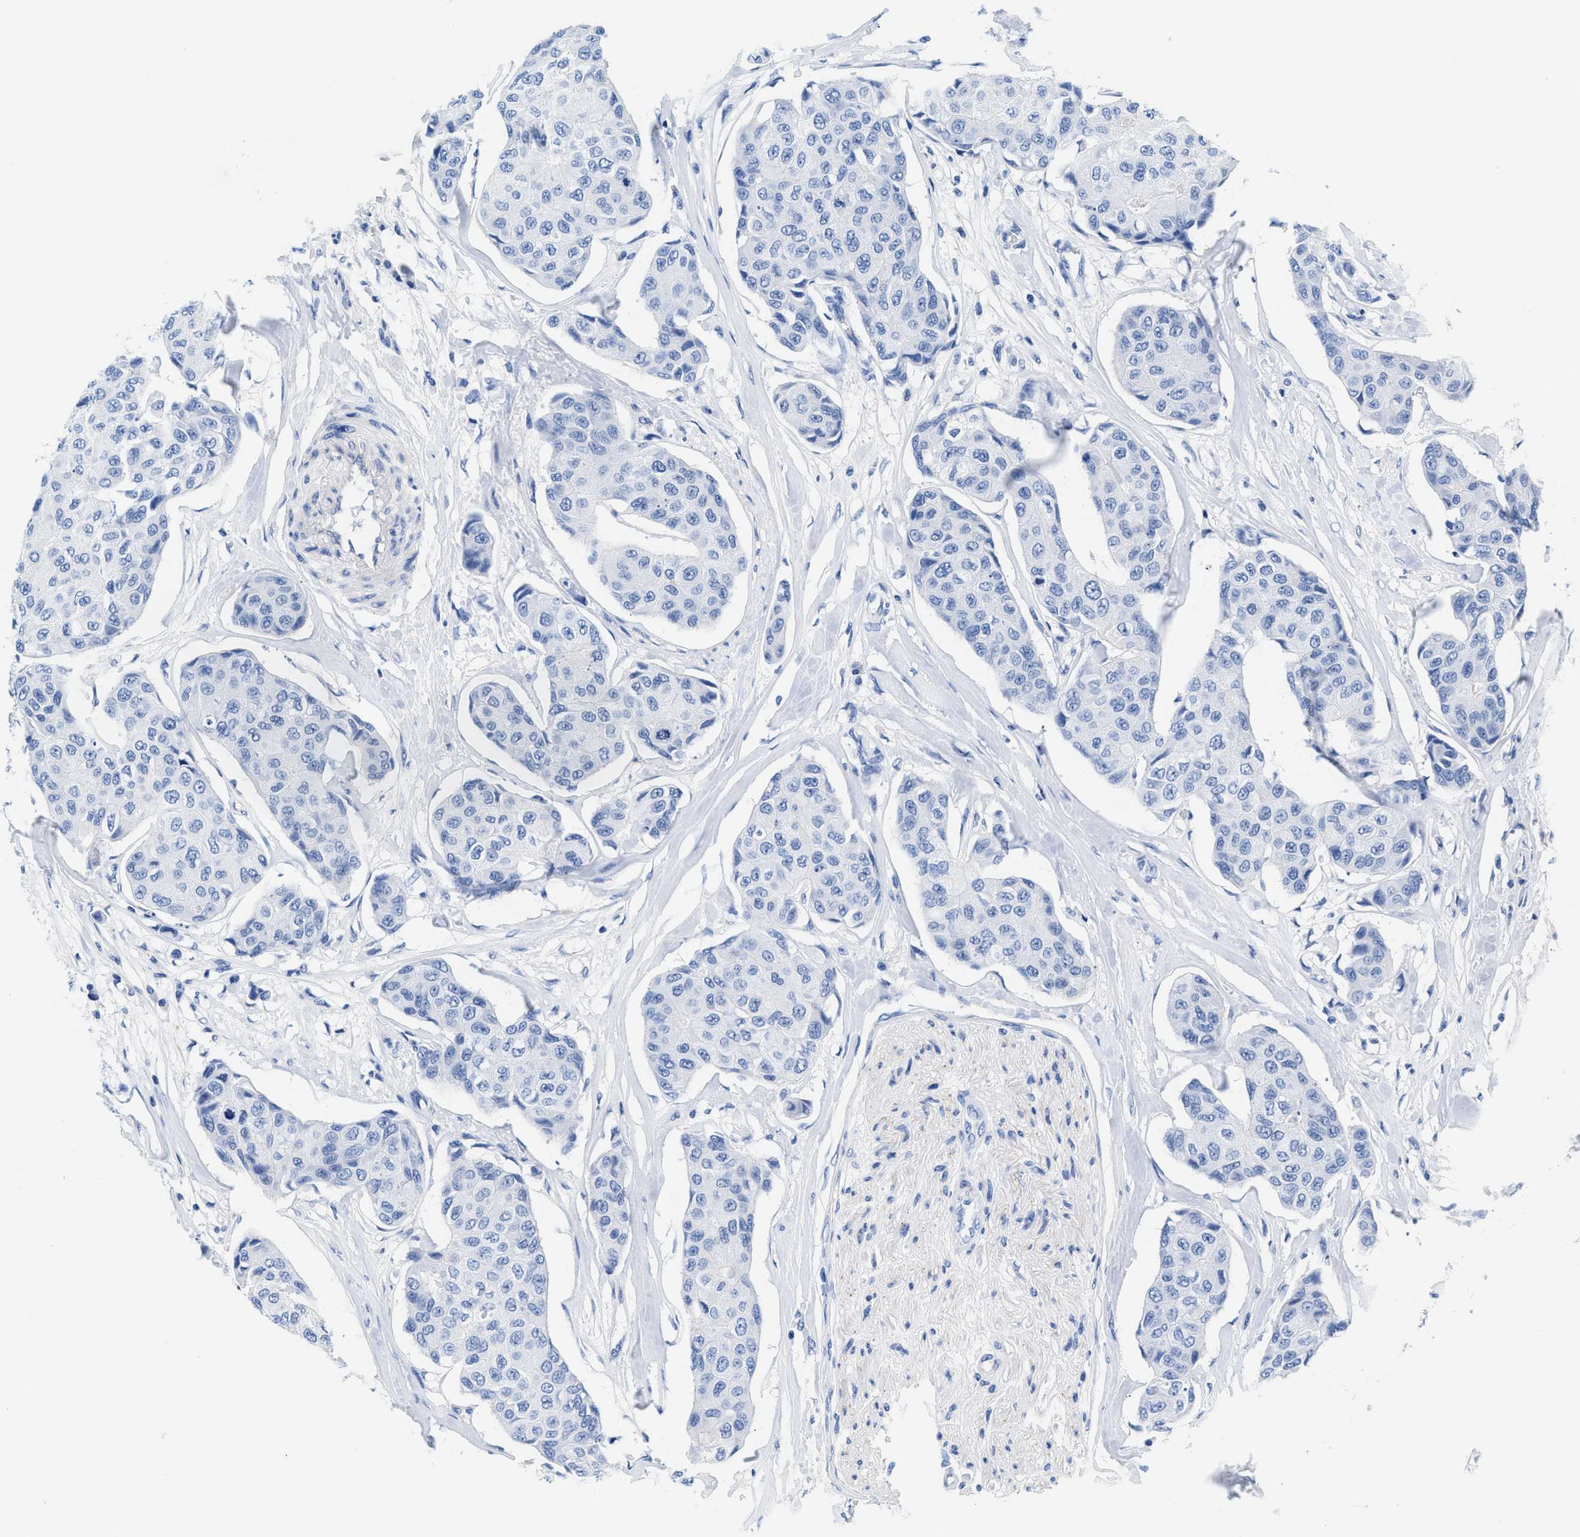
{"staining": {"intensity": "negative", "quantity": "none", "location": "none"}, "tissue": "breast cancer", "cell_type": "Tumor cells", "image_type": "cancer", "snomed": [{"axis": "morphology", "description": "Duct carcinoma"}, {"axis": "topography", "description": "Breast"}], "caption": "Immunohistochemistry (IHC) of human breast cancer (invasive ductal carcinoma) shows no expression in tumor cells.", "gene": "SLFN13", "patient": {"sex": "female", "age": 80}}